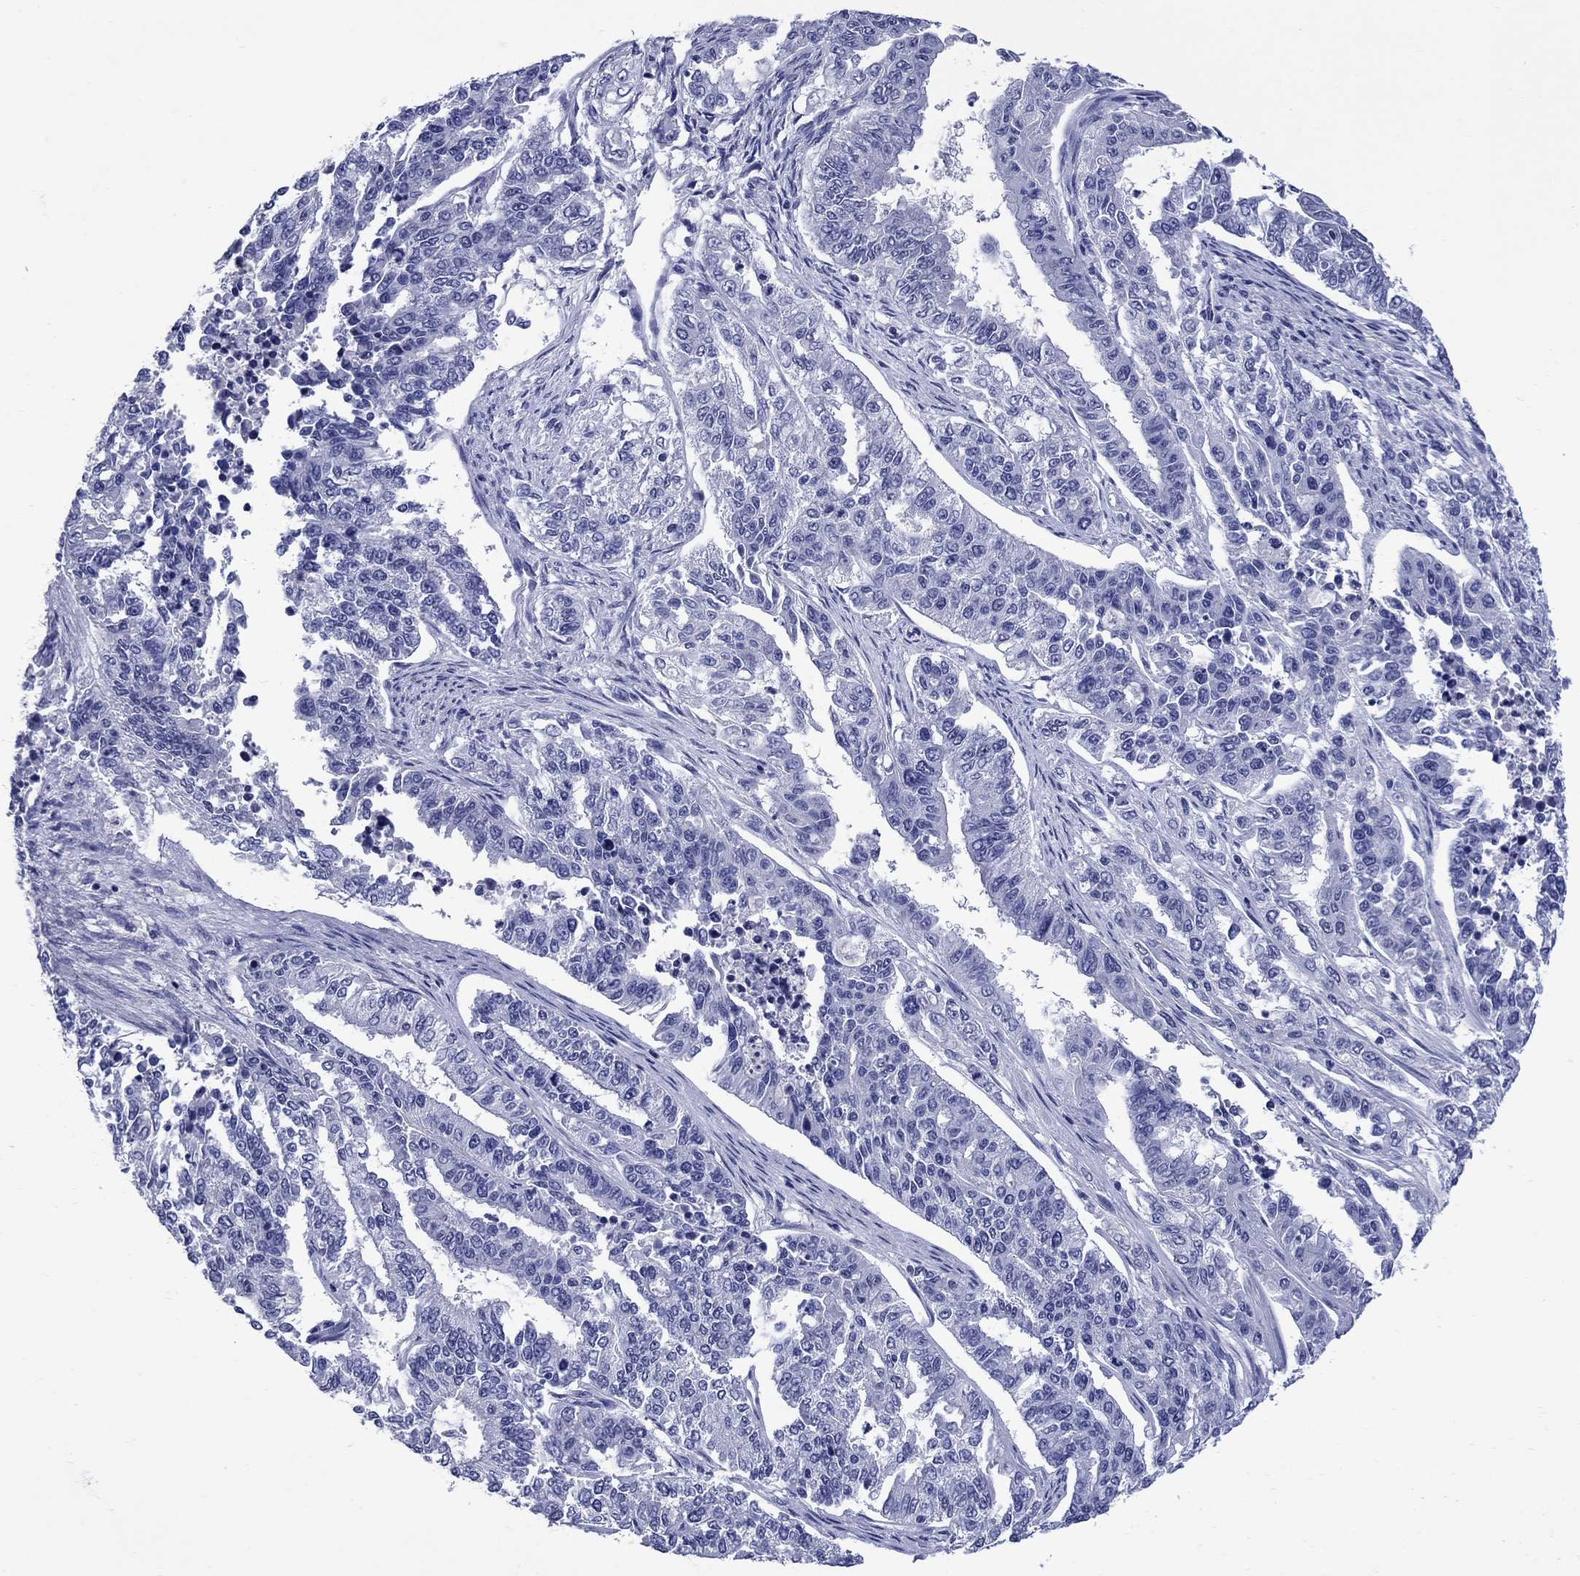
{"staining": {"intensity": "negative", "quantity": "none", "location": "none"}, "tissue": "endometrial cancer", "cell_type": "Tumor cells", "image_type": "cancer", "snomed": [{"axis": "morphology", "description": "Adenocarcinoma, NOS"}, {"axis": "topography", "description": "Uterus"}], "caption": "This photomicrograph is of endometrial adenocarcinoma stained with immunohistochemistry (IHC) to label a protein in brown with the nuclei are counter-stained blue. There is no staining in tumor cells.", "gene": "SMCP", "patient": {"sex": "female", "age": 59}}